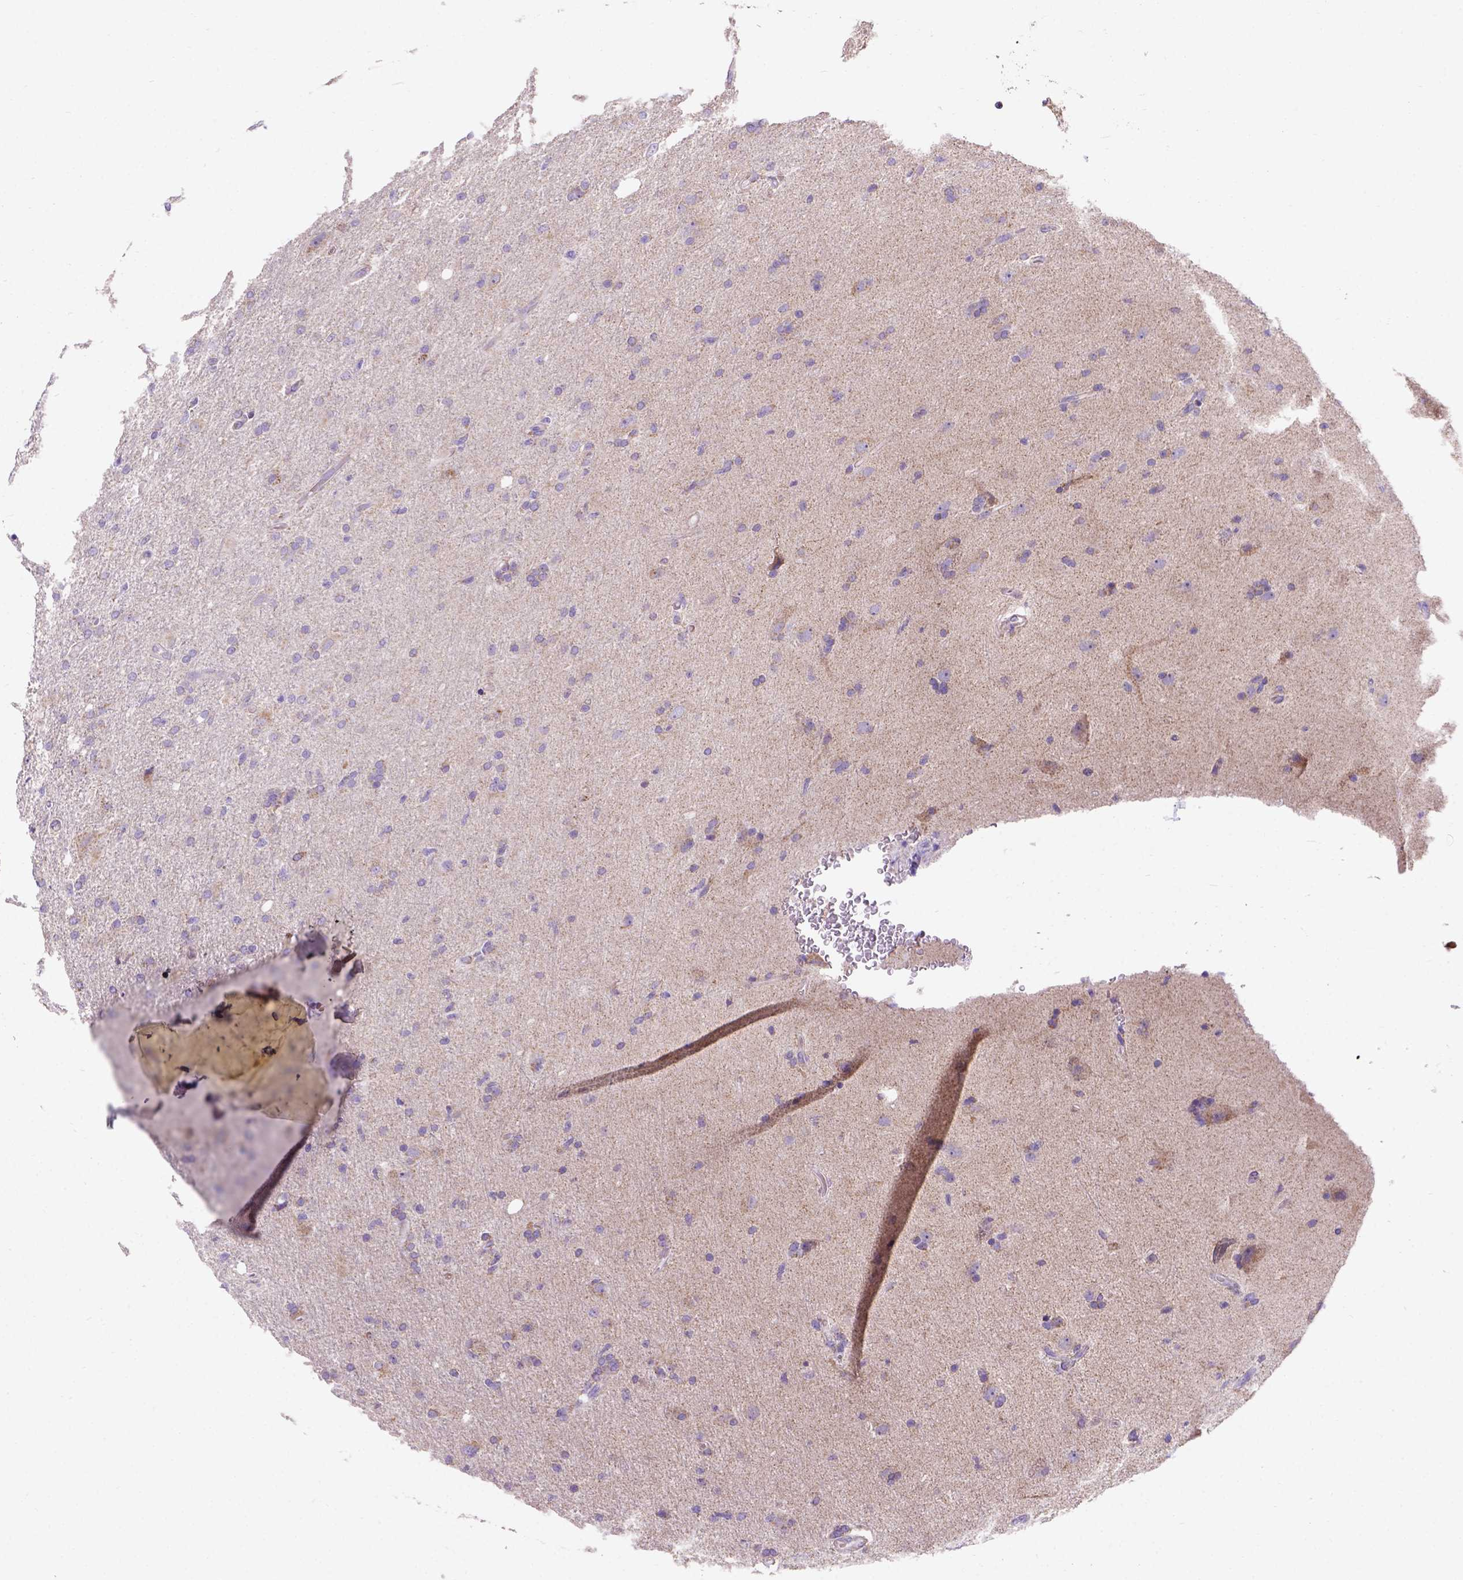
{"staining": {"intensity": "negative", "quantity": "none", "location": "none"}, "tissue": "glioma", "cell_type": "Tumor cells", "image_type": "cancer", "snomed": [{"axis": "morphology", "description": "Glioma, malignant, High grade"}, {"axis": "topography", "description": "Cerebral cortex"}], "caption": "A high-resolution image shows IHC staining of glioma, which displays no significant positivity in tumor cells. (DAB (3,3'-diaminobenzidine) immunohistochemistry (IHC) visualized using brightfield microscopy, high magnification).", "gene": "L2HGDH", "patient": {"sex": "male", "age": 70}}